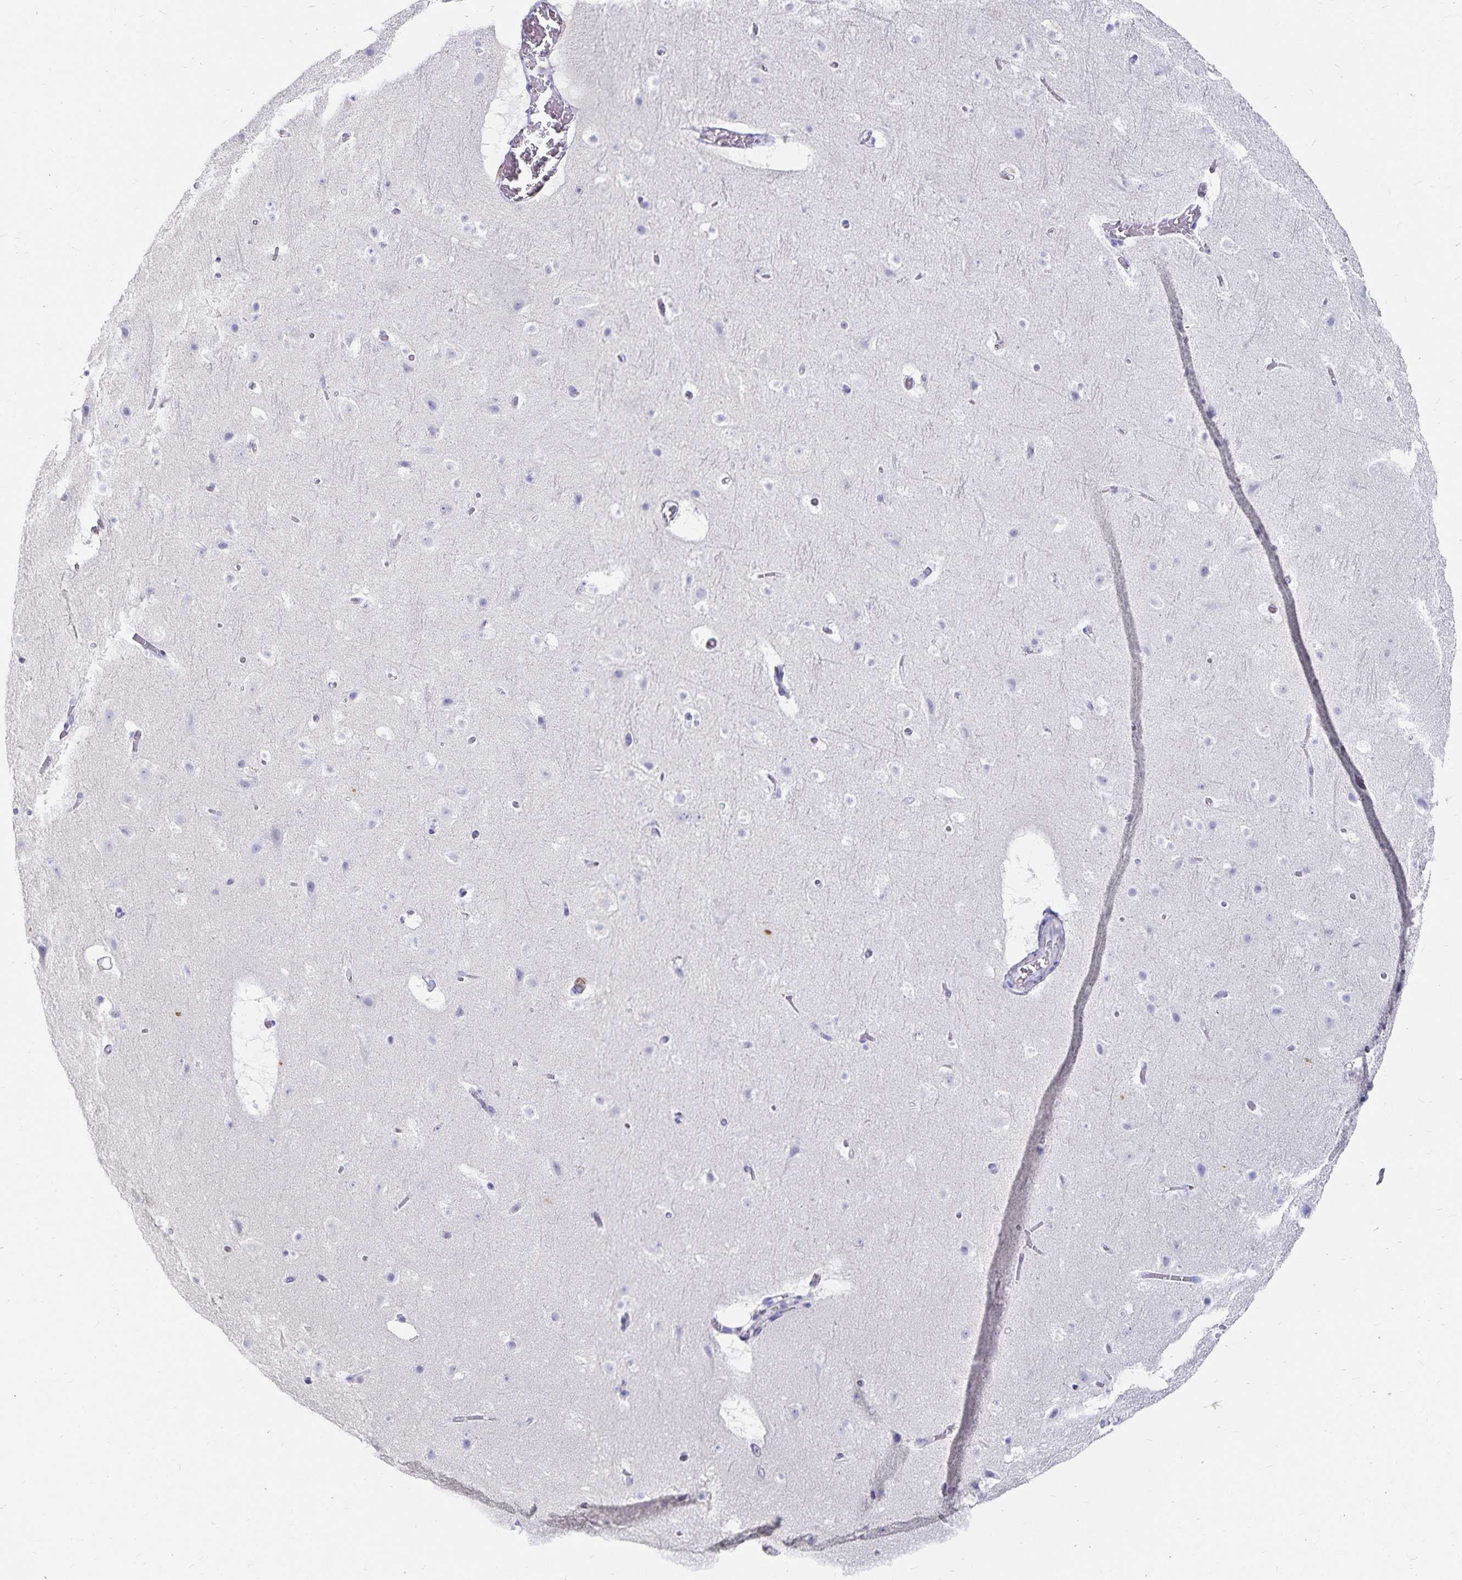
{"staining": {"intensity": "negative", "quantity": "none", "location": "none"}, "tissue": "cerebral cortex", "cell_type": "Endothelial cells", "image_type": "normal", "snomed": [{"axis": "morphology", "description": "Normal tissue, NOS"}, {"axis": "topography", "description": "Cerebral cortex"}], "caption": "Immunohistochemistry (IHC) histopathology image of unremarkable cerebral cortex: human cerebral cortex stained with DAB (3,3'-diaminobenzidine) shows no significant protein staining in endothelial cells.", "gene": "TNIP1", "patient": {"sex": "female", "age": 42}}